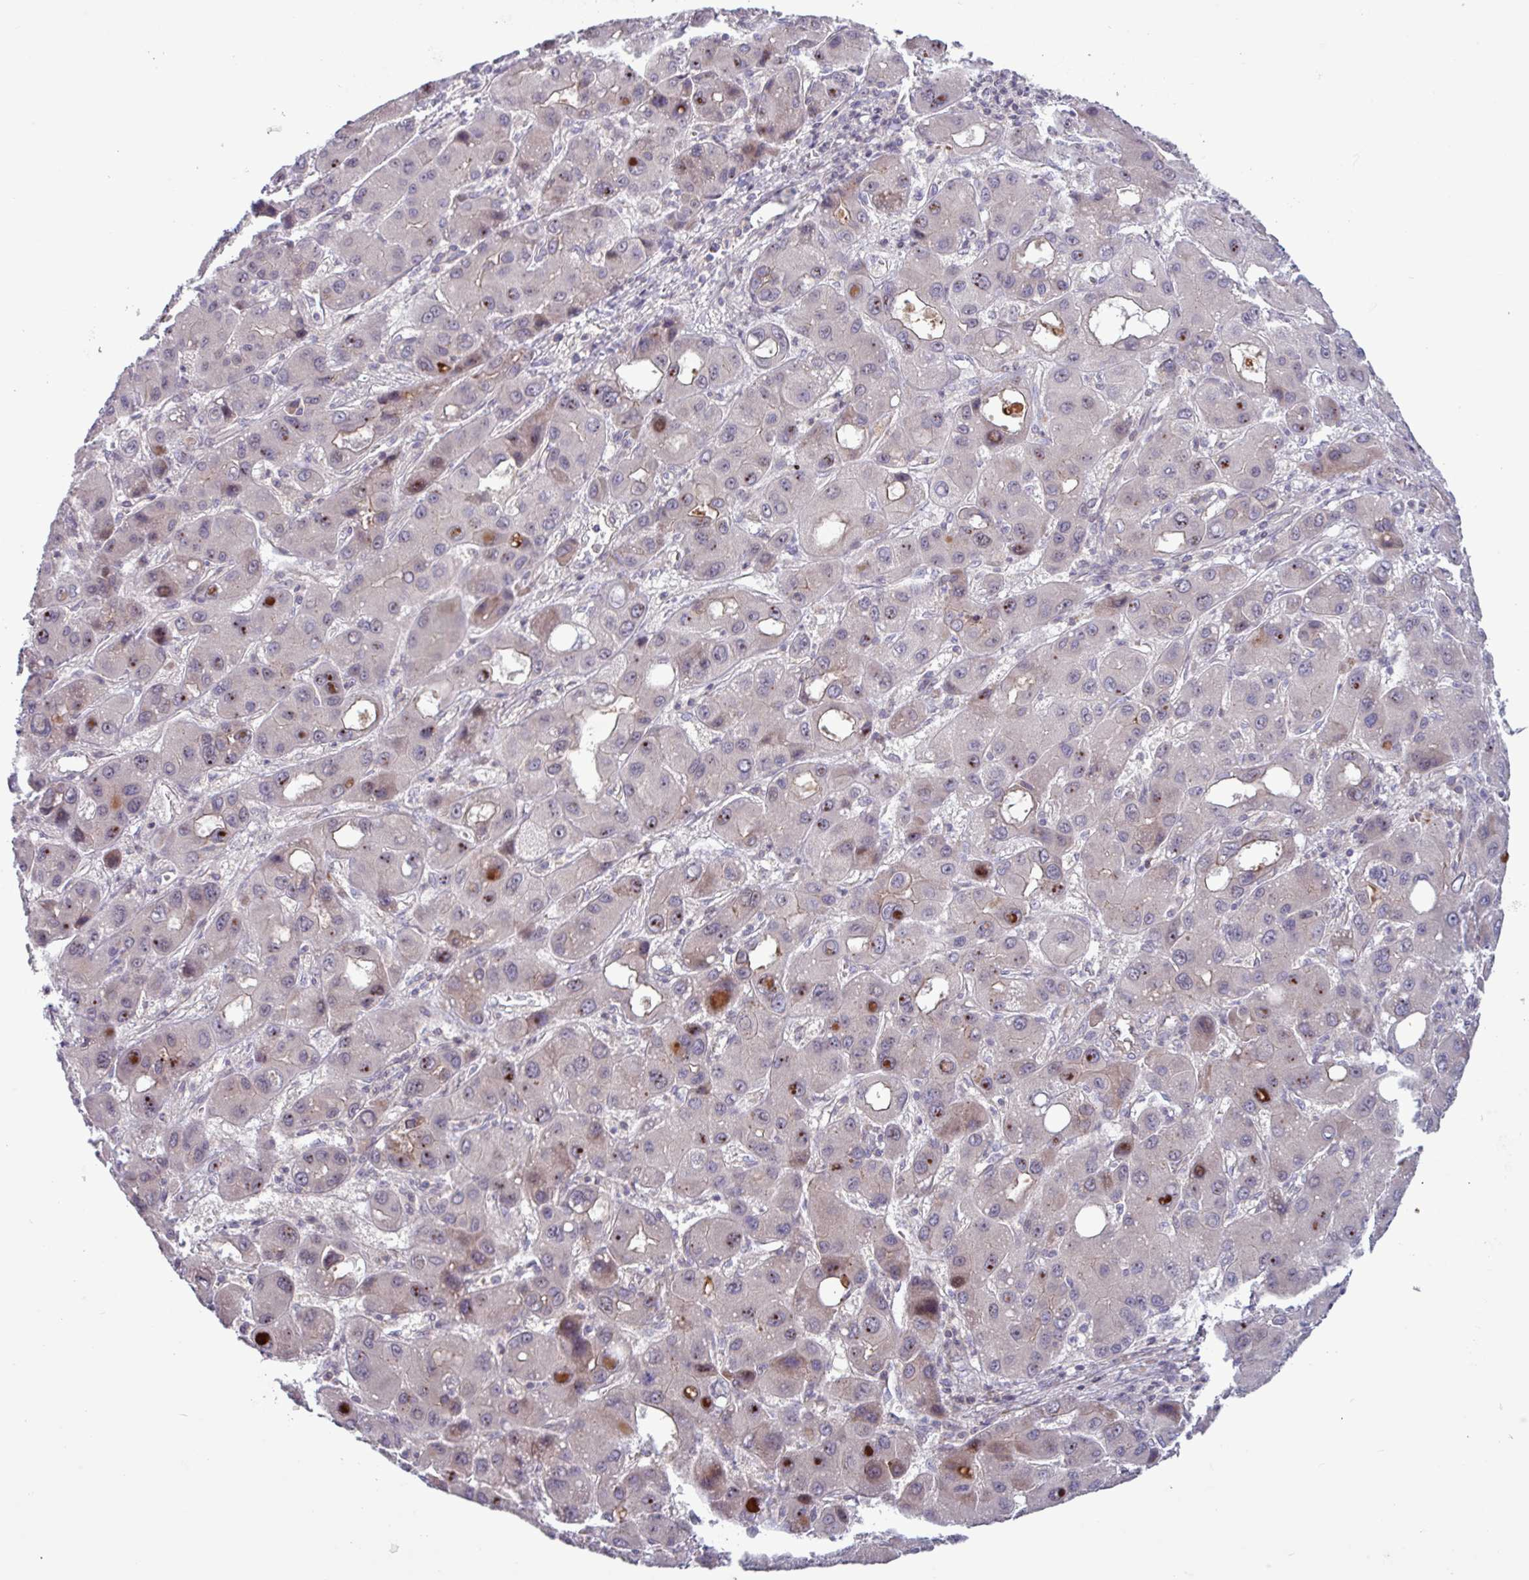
{"staining": {"intensity": "negative", "quantity": "none", "location": "none"}, "tissue": "liver cancer", "cell_type": "Tumor cells", "image_type": "cancer", "snomed": [{"axis": "morphology", "description": "Carcinoma, Hepatocellular, NOS"}, {"axis": "topography", "description": "Liver"}], "caption": "Immunohistochemical staining of human liver cancer shows no significant staining in tumor cells.", "gene": "TNFSF12", "patient": {"sex": "male", "age": 55}}